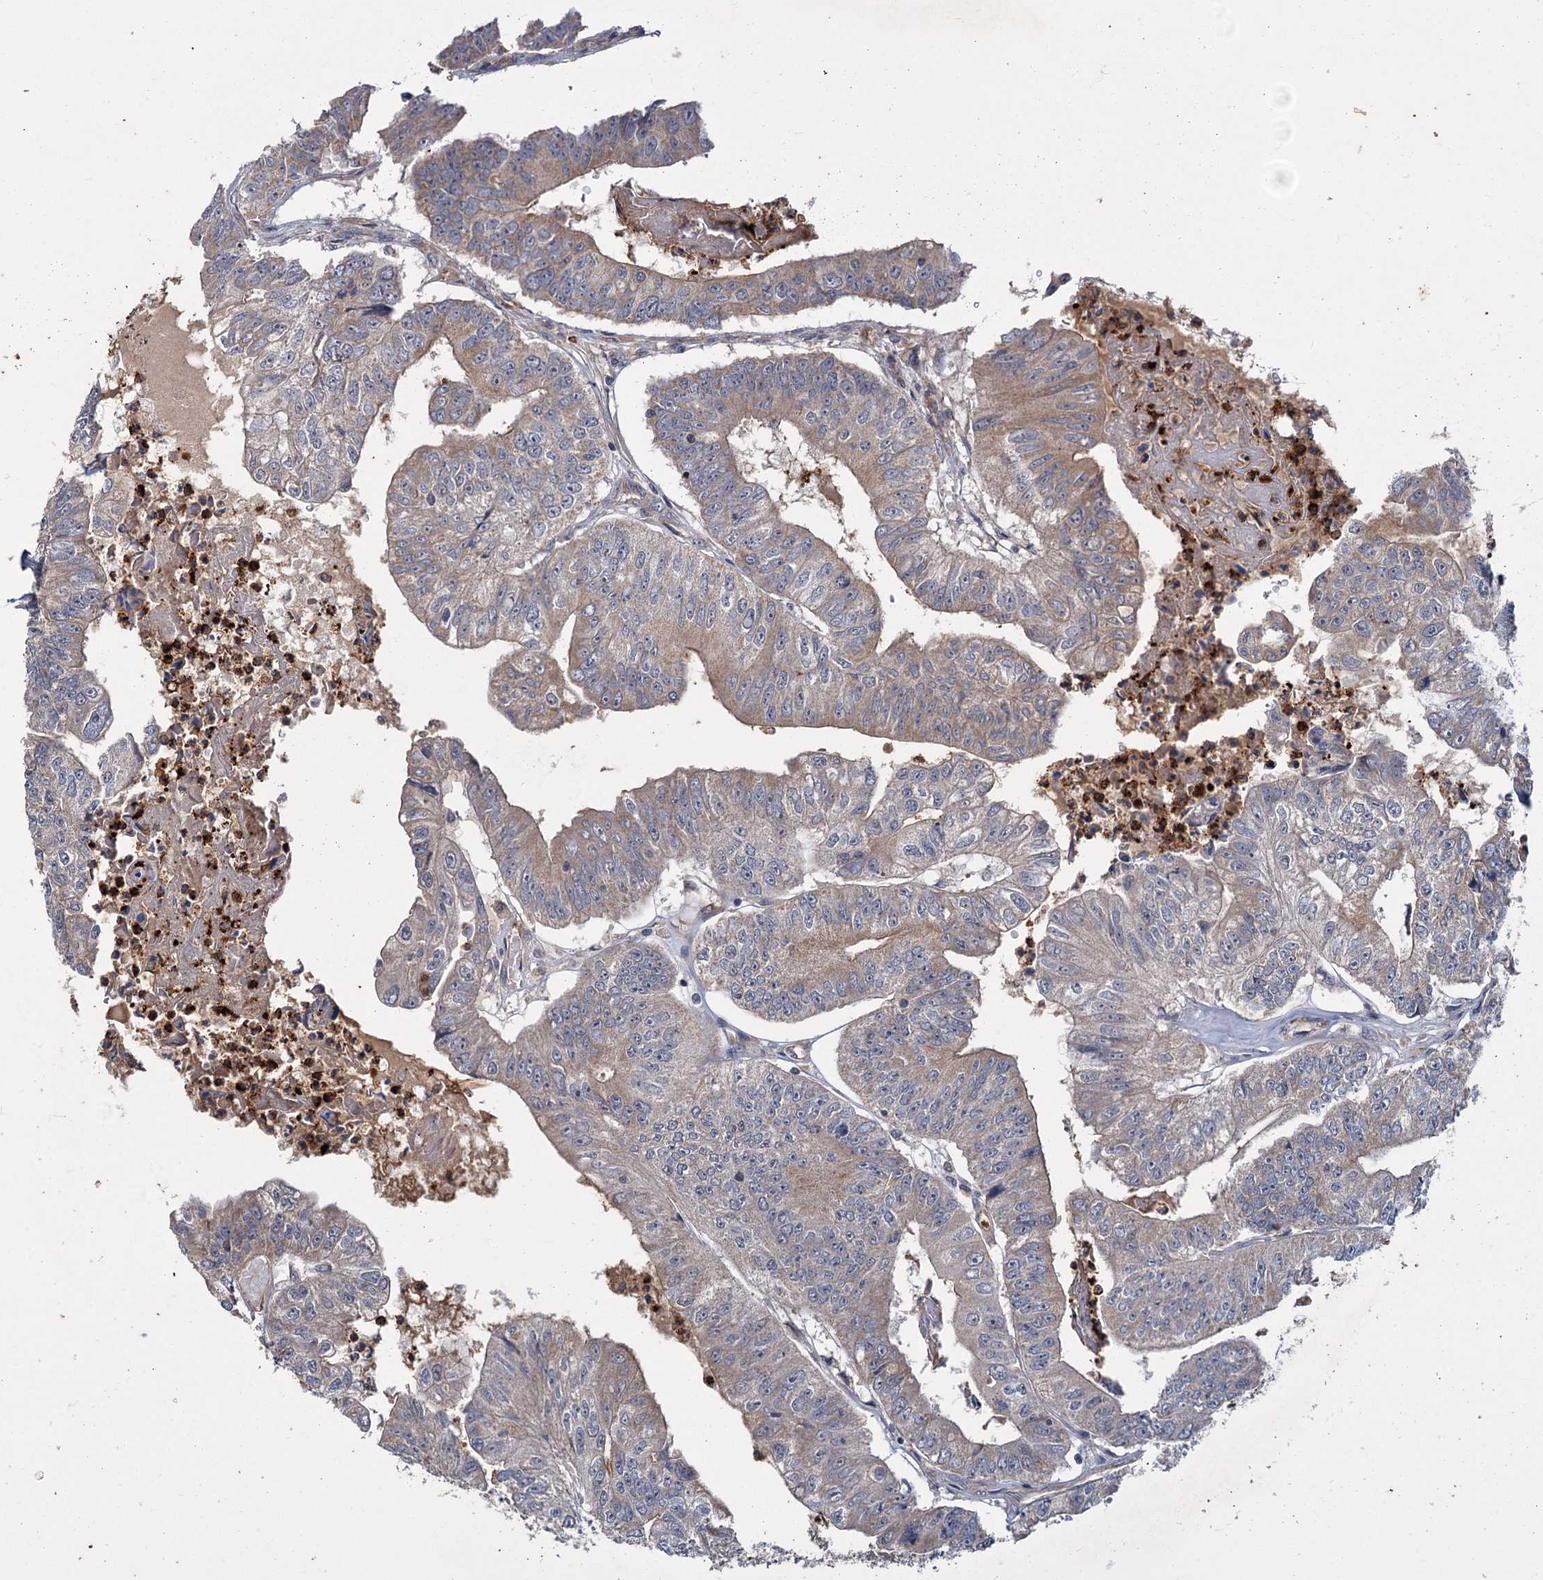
{"staining": {"intensity": "weak", "quantity": "25%-75%", "location": "cytoplasmic/membranous"}, "tissue": "colorectal cancer", "cell_type": "Tumor cells", "image_type": "cancer", "snomed": [{"axis": "morphology", "description": "Adenocarcinoma, NOS"}, {"axis": "topography", "description": "Colon"}], "caption": "Protein expression analysis of colorectal cancer demonstrates weak cytoplasmic/membranous positivity in approximately 25%-75% of tumor cells.", "gene": "DYNC2H1", "patient": {"sex": "female", "age": 67}}